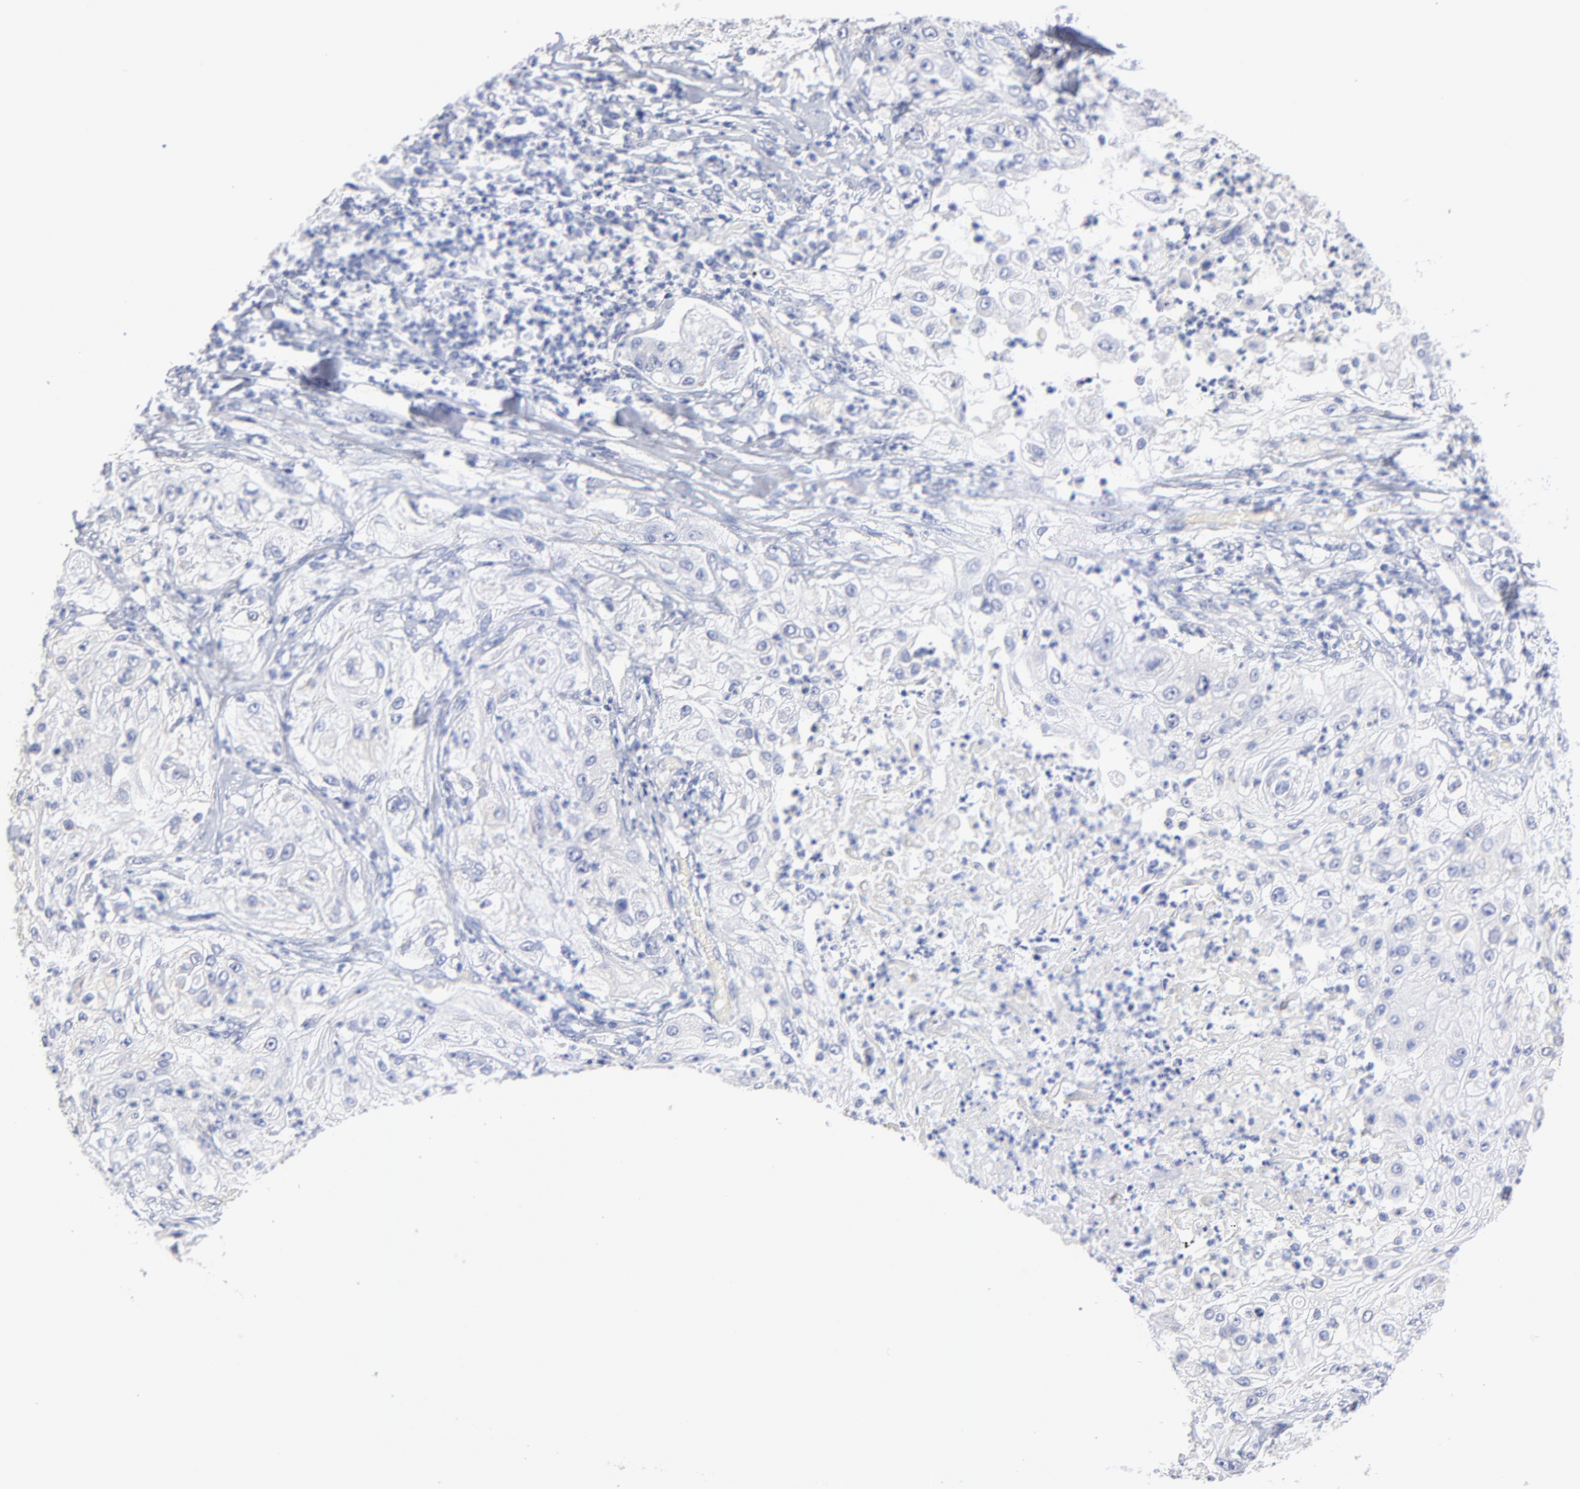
{"staining": {"intensity": "negative", "quantity": "none", "location": "none"}, "tissue": "lung cancer", "cell_type": "Tumor cells", "image_type": "cancer", "snomed": [{"axis": "morphology", "description": "Inflammation, NOS"}, {"axis": "morphology", "description": "Squamous cell carcinoma, NOS"}, {"axis": "topography", "description": "Lymph node"}, {"axis": "topography", "description": "Soft tissue"}, {"axis": "topography", "description": "Lung"}], "caption": "Immunohistochemical staining of human lung cancer exhibits no significant expression in tumor cells. (DAB immunohistochemistry with hematoxylin counter stain).", "gene": "ACY1", "patient": {"sex": "male", "age": 66}}